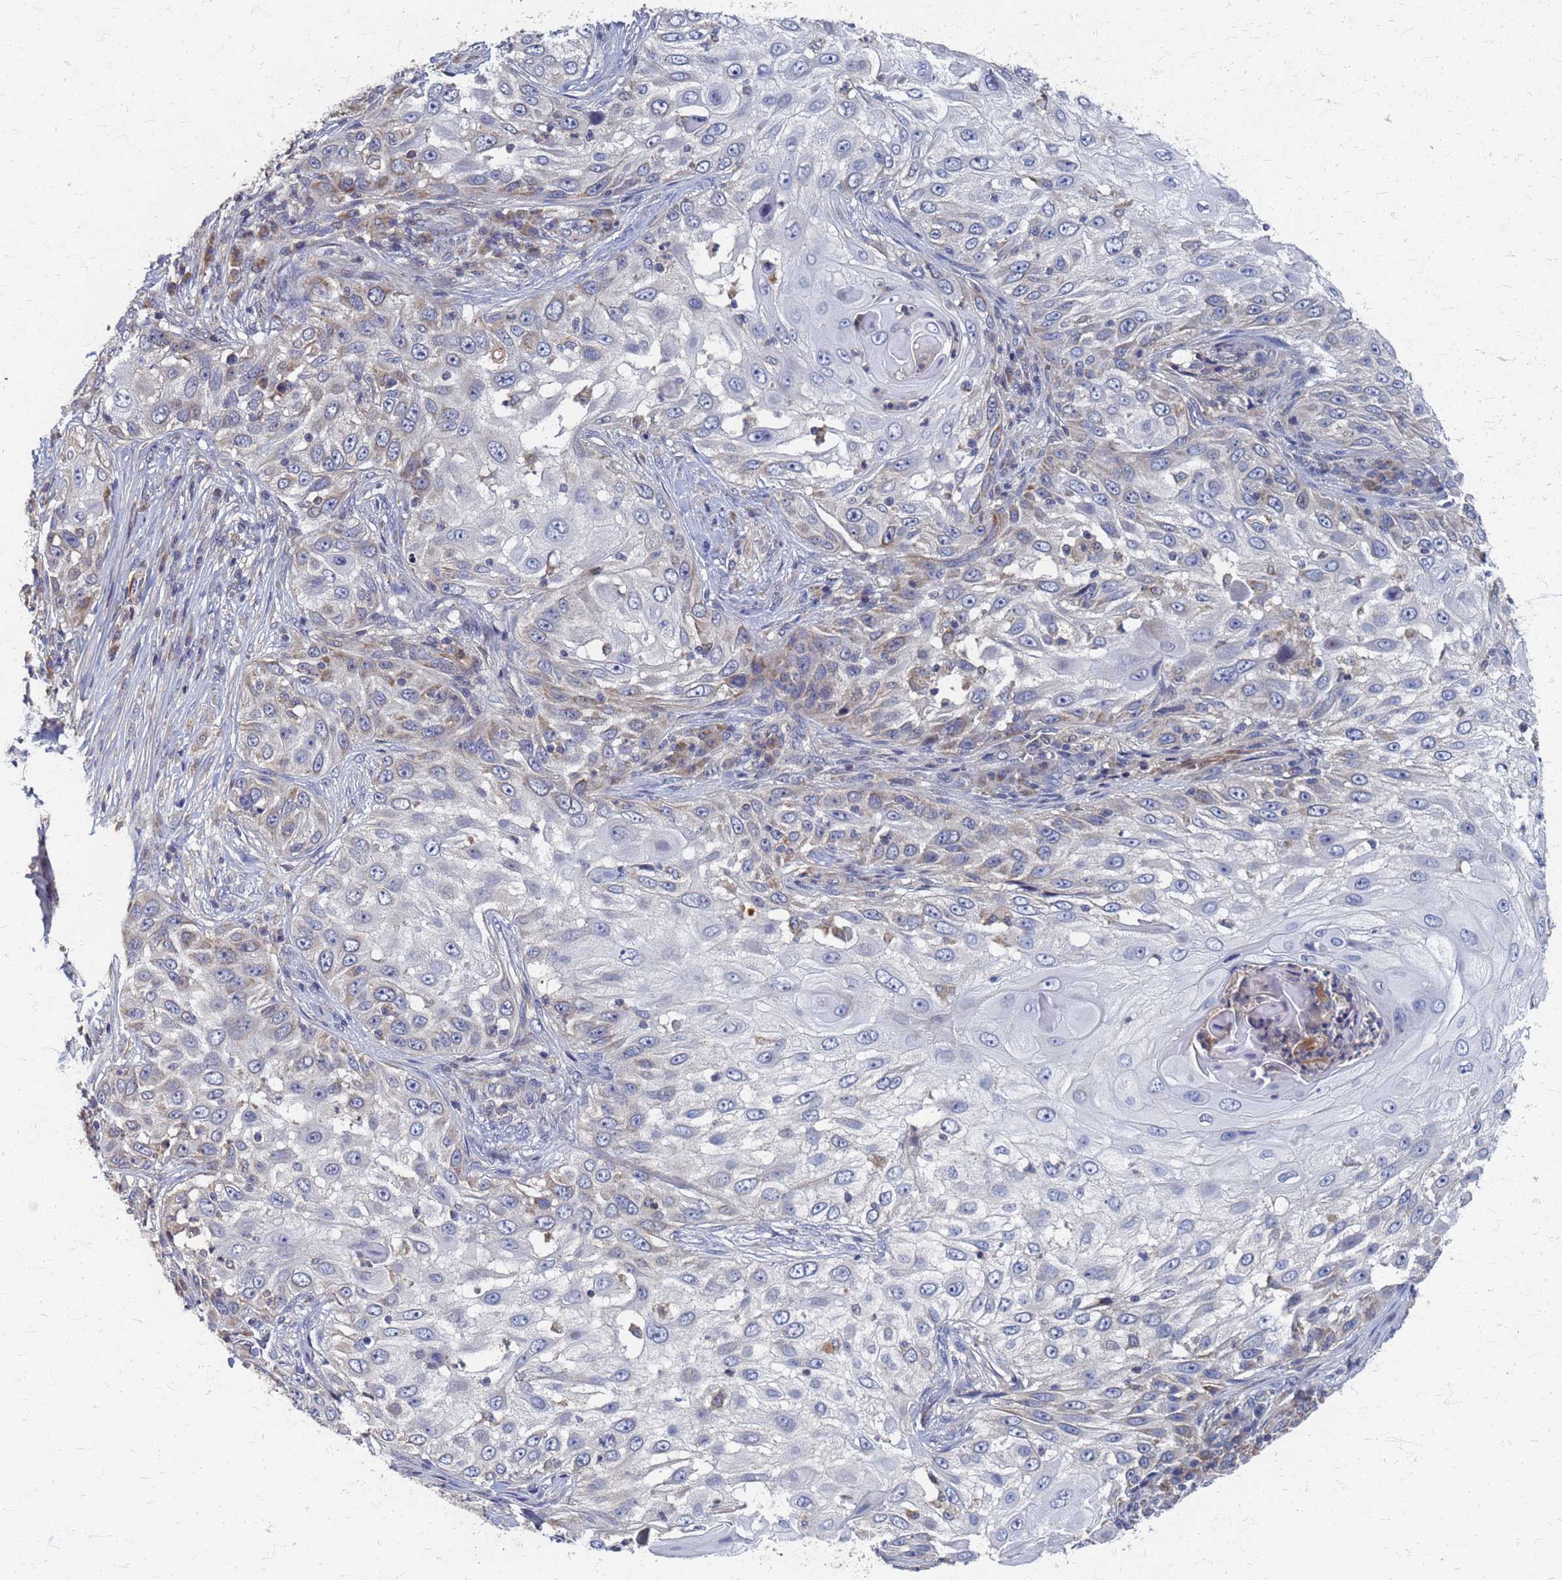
{"staining": {"intensity": "weak", "quantity": "<25%", "location": "cytoplasmic/membranous"}, "tissue": "skin cancer", "cell_type": "Tumor cells", "image_type": "cancer", "snomed": [{"axis": "morphology", "description": "Squamous cell carcinoma, NOS"}, {"axis": "topography", "description": "Skin"}], "caption": "An image of human squamous cell carcinoma (skin) is negative for staining in tumor cells. Brightfield microscopy of IHC stained with DAB (3,3'-diaminobenzidine) (brown) and hematoxylin (blue), captured at high magnification.", "gene": "ATPAF1", "patient": {"sex": "female", "age": 44}}